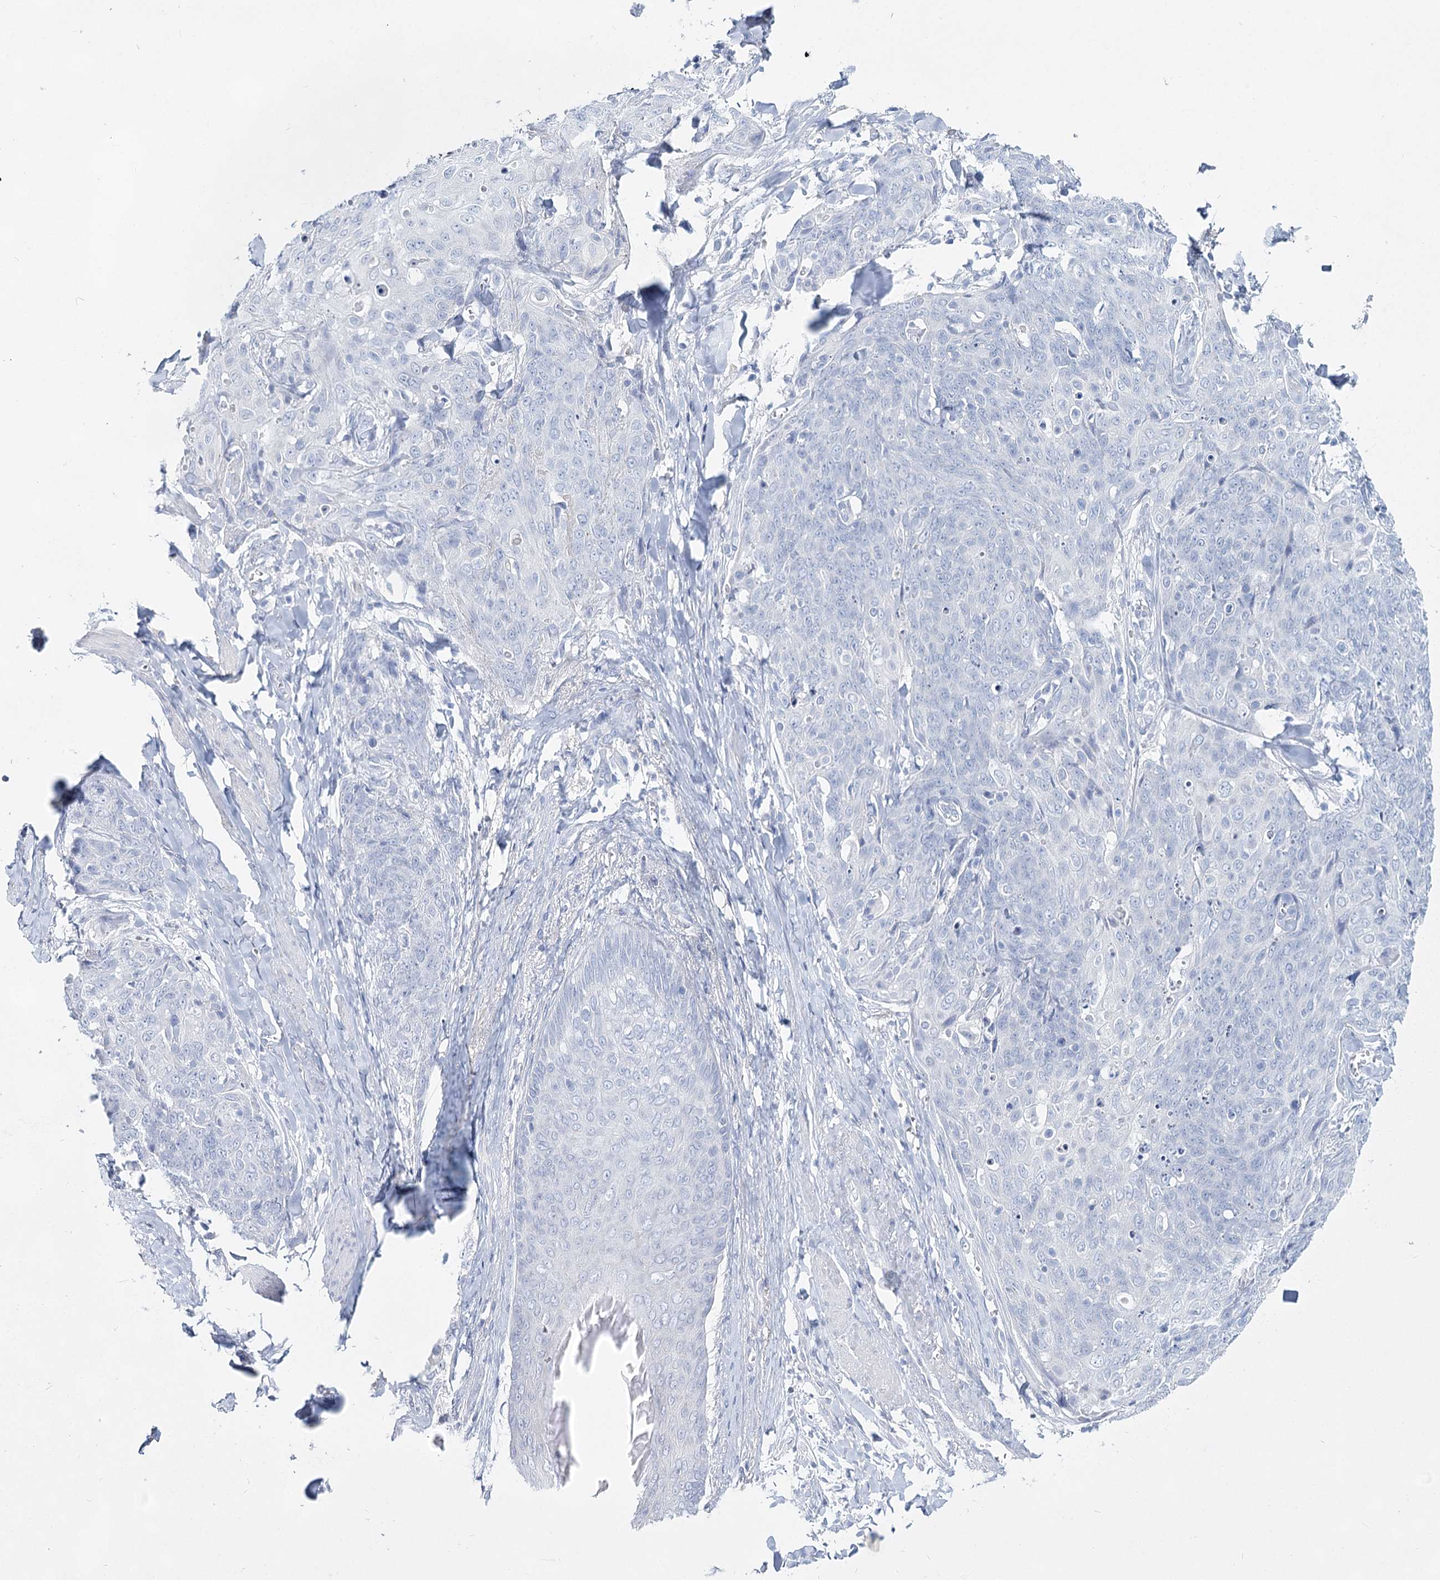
{"staining": {"intensity": "negative", "quantity": "none", "location": "none"}, "tissue": "skin cancer", "cell_type": "Tumor cells", "image_type": "cancer", "snomed": [{"axis": "morphology", "description": "Squamous cell carcinoma, NOS"}, {"axis": "topography", "description": "Skin"}, {"axis": "topography", "description": "Vulva"}], "caption": "A histopathology image of human skin cancer (squamous cell carcinoma) is negative for staining in tumor cells.", "gene": "SLC17A2", "patient": {"sex": "female", "age": 85}}